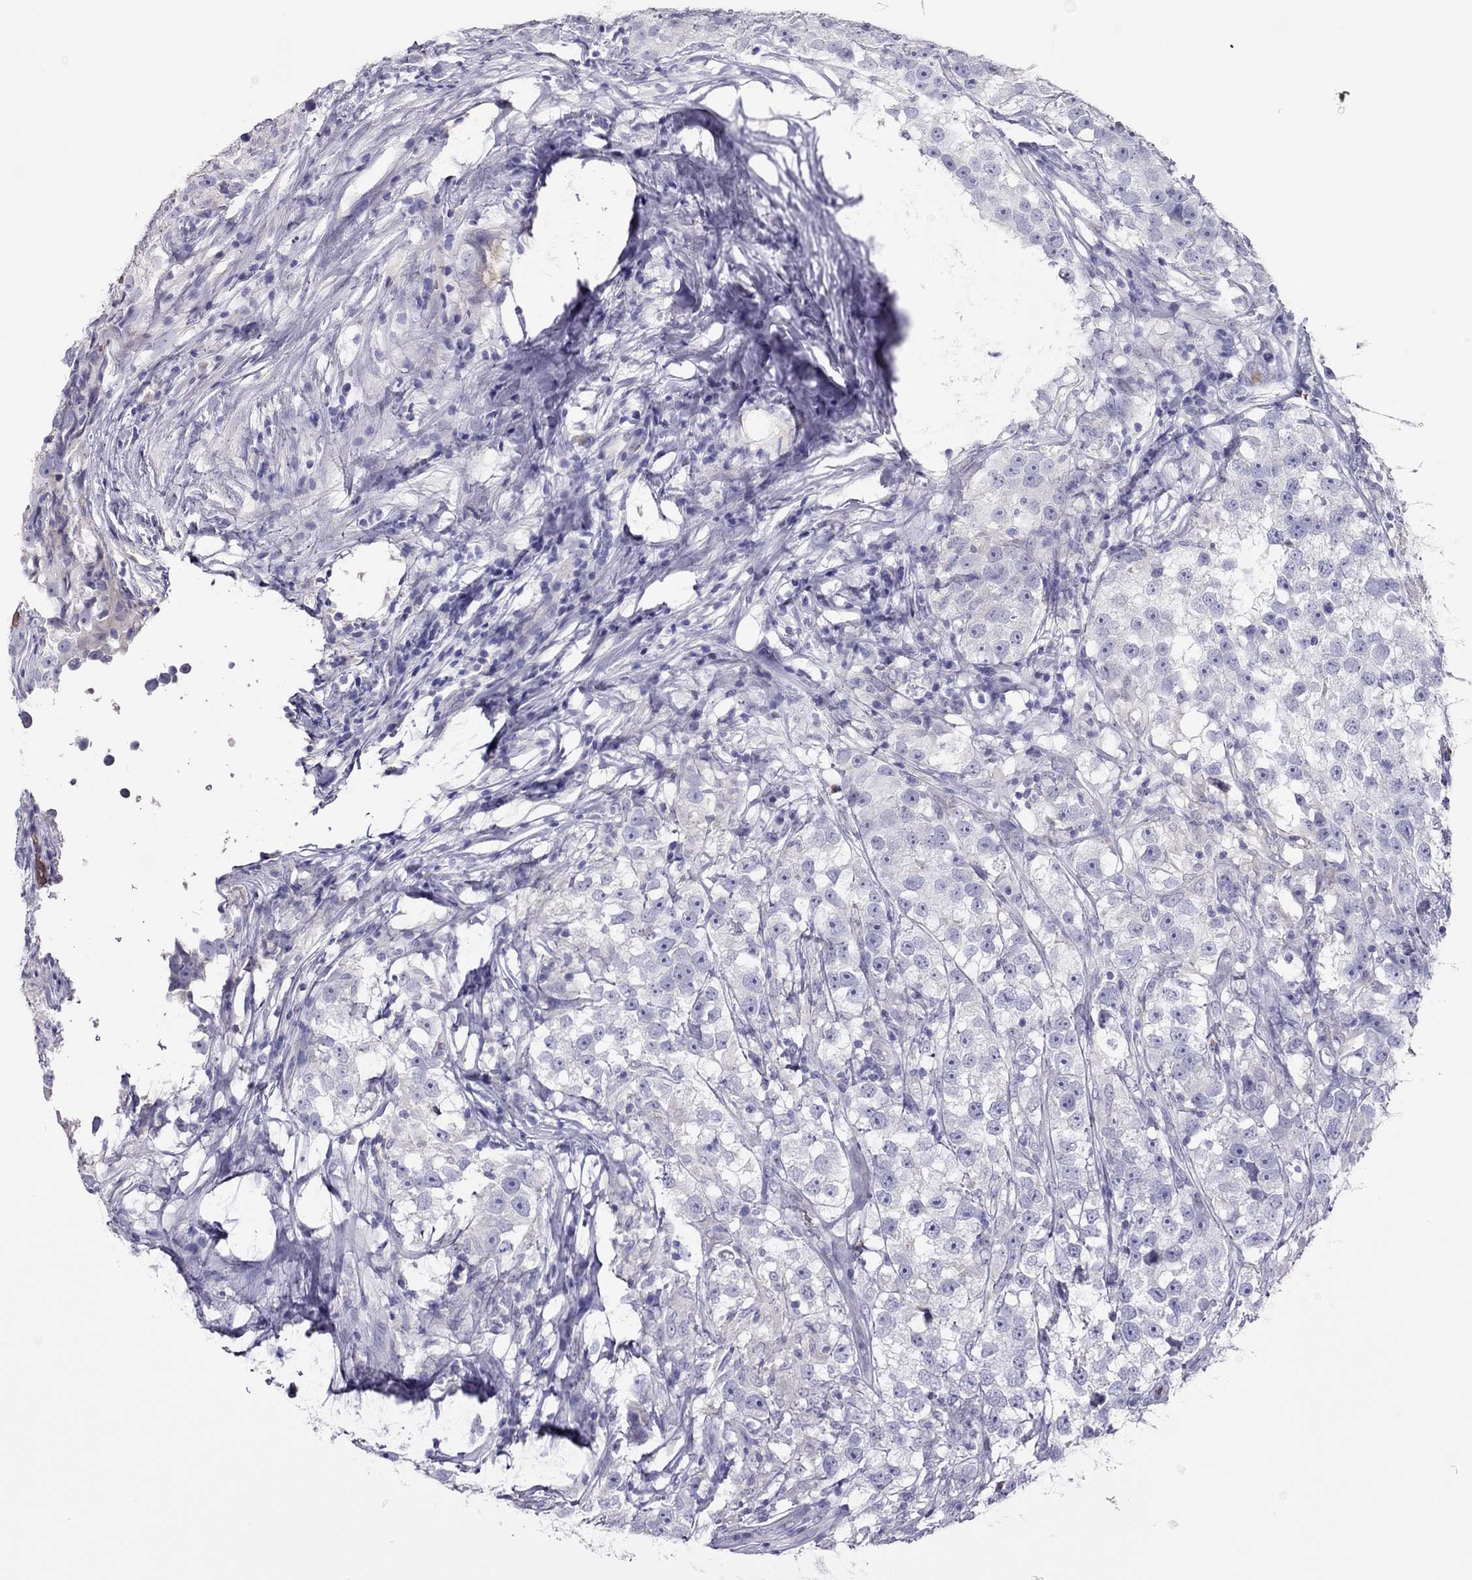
{"staining": {"intensity": "negative", "quantity": "none", "location": "none"}, "tissue": "testis cancer", "cell_type": "Tumor cells", "image_type": "cancer", "snomed": [{"axis": "morphology", "description": "Seminoma, NOS"}, {"axis": "topography", "description": "Testis"}], "caption": "IHC of human testis cancer (seminoma) displays no positivity in tumor cells.", "gene": "RHD", "patient": {"sex": "male", "age": 46}}